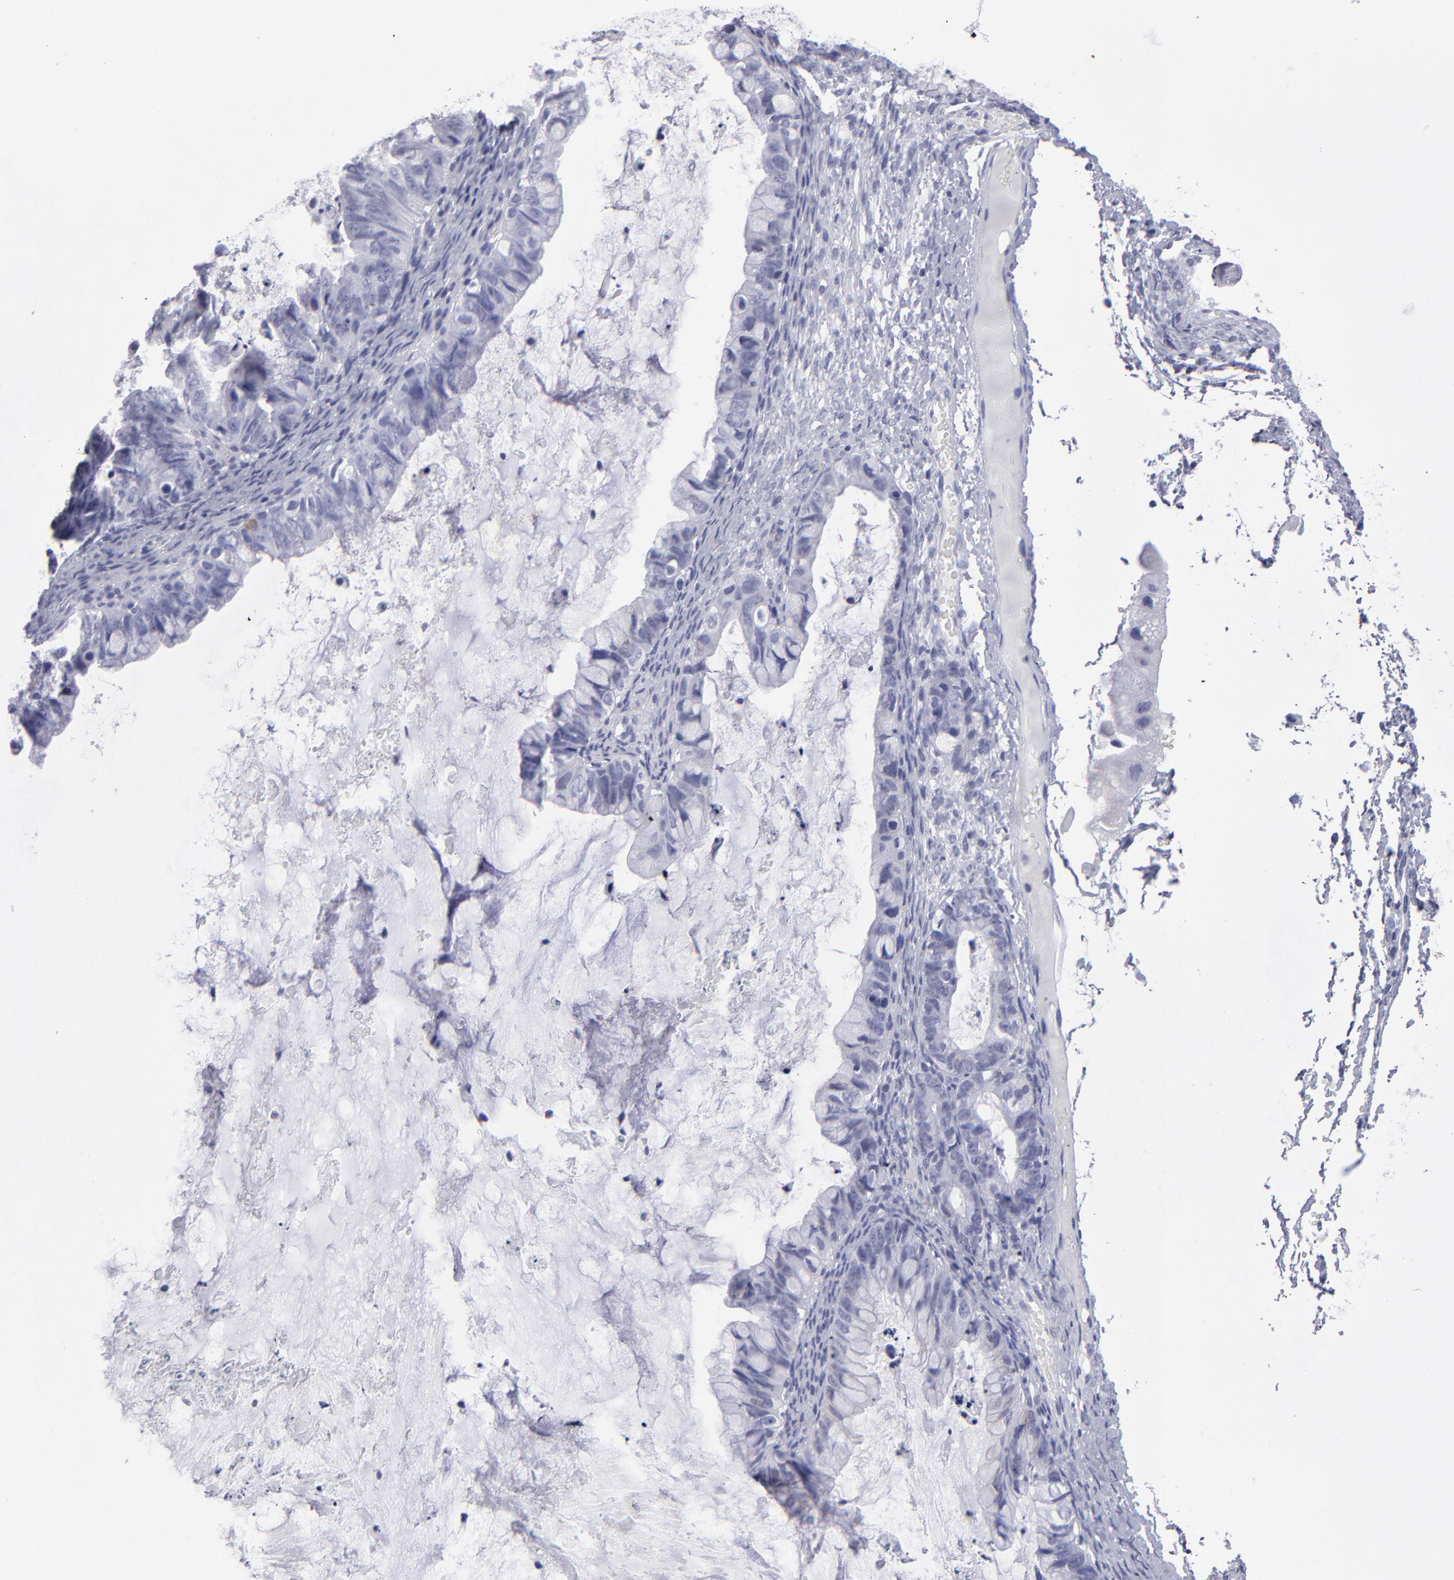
{"staining": {"intensity": "negative", "quantity": "none", "location": "none"}, "tissue": "ovarian cancer", "cell_type": "Tumor cells", "image_type": "cancer", "snomed": [{"axis": "morphology", "description": "Cystadenocarcinoma, mucinous, NOS"}, {"axis": "topography", "description": "Ovary"}], "caption": "Ovarian mucinous cystadenocarcinoma was stained to show a protein in brown. There is no significant expression in tumor cells. (DAB IHC, high magnification).", "gene": "ALDOB", "patient": {"sex": "female", "age": 36}}